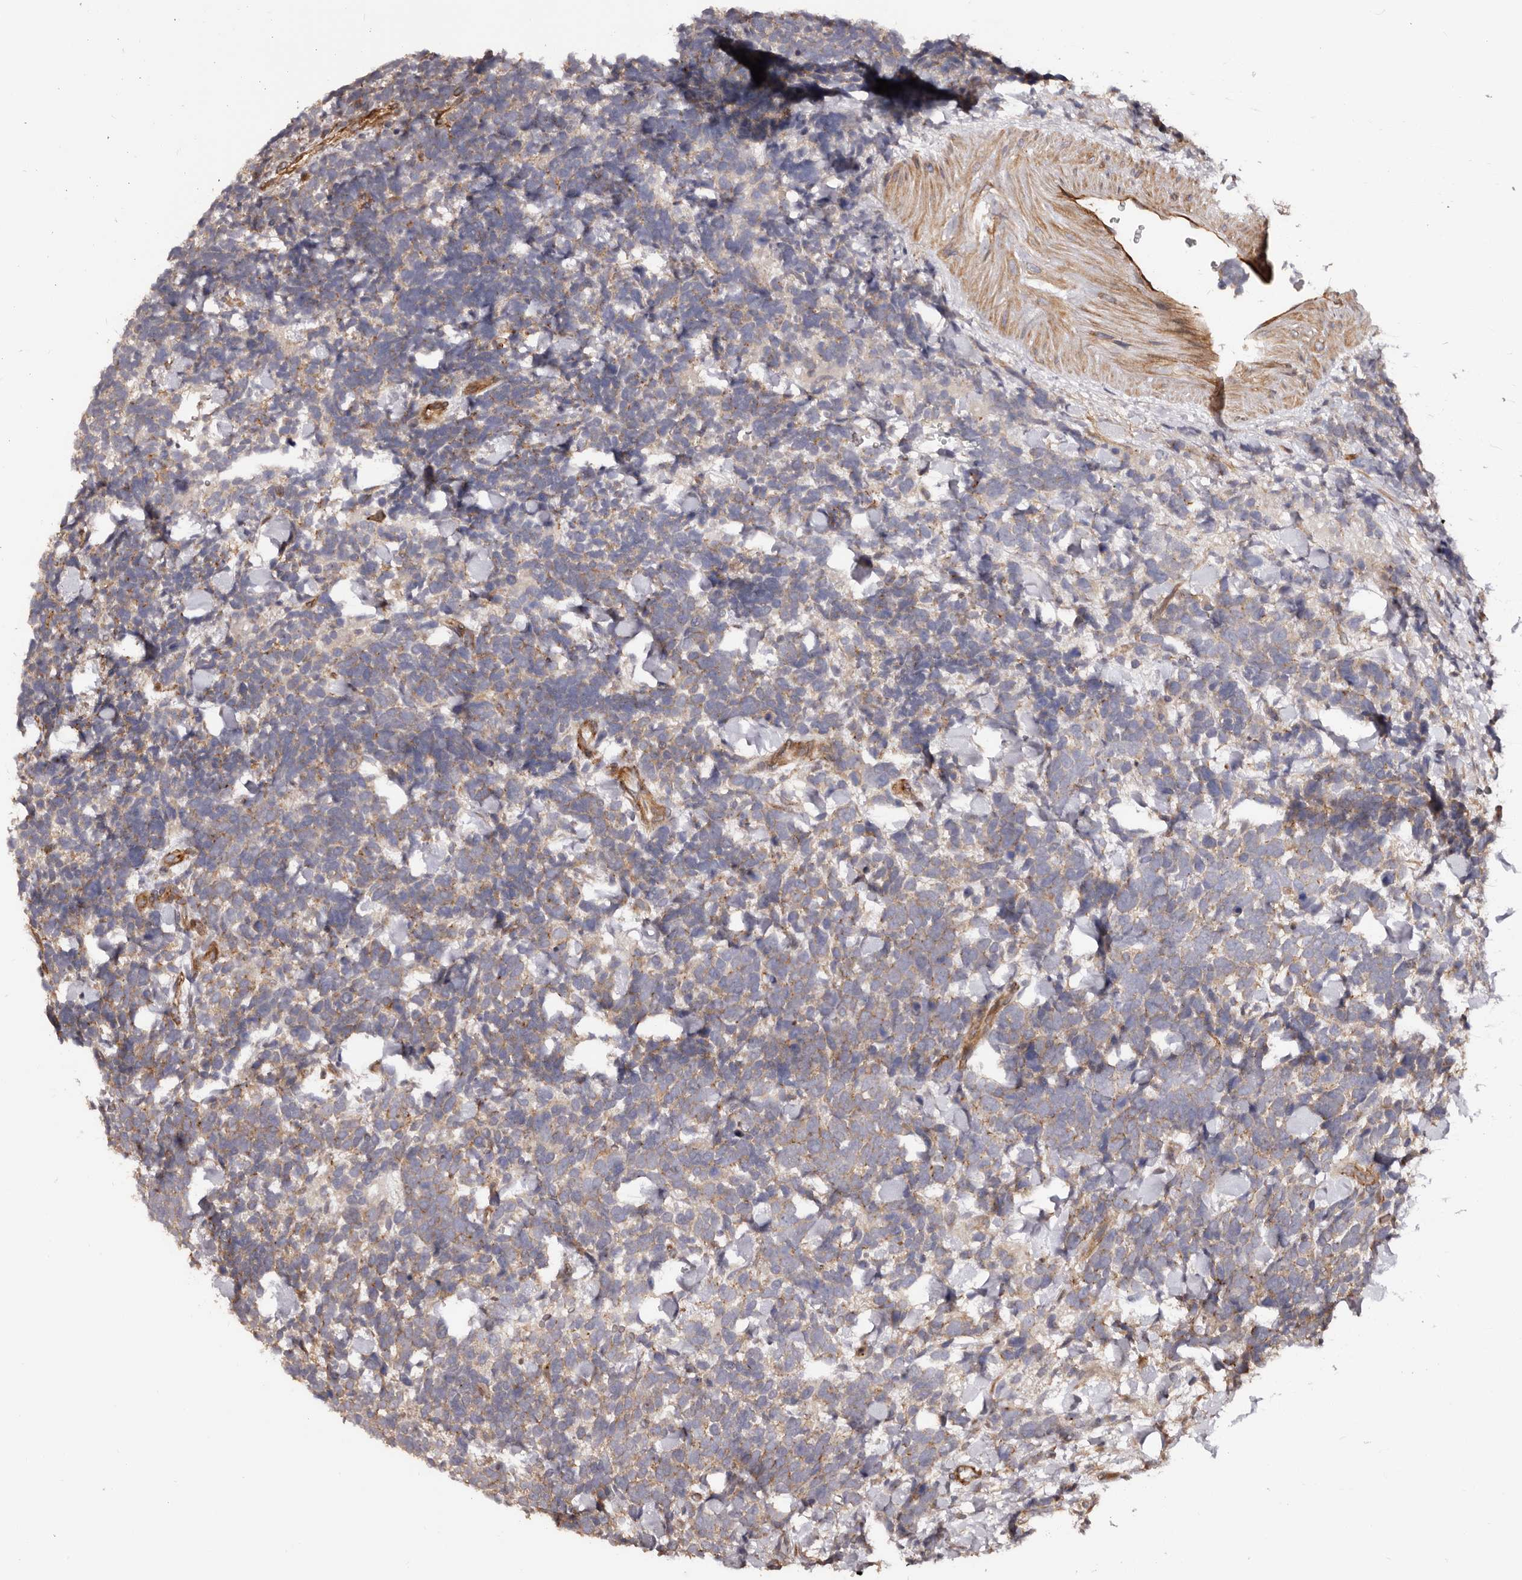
{"staining": {"intensity": "weak", "quantity": ">75%", "location": "cytoplasmic/membranous"}, "tissue": "urothelial cancer", "cell_type": "Tumor cells", "image_type": "cancer", "snomed": [{"axis": "morphology", "description": "Urothelial carcinoma, High grade"}, {"axis": "topography", "description": "Urinary bladder"}], "caption": "A micrograph showing weak cytoplasmic/membranous staining in approximately >75% of tumor cells in high-grade urothelial carcinoma, as visualized by brown immunohistochemical staining.", "gene": "GTPBP1", "patient": {"sex": "female", "age": 82}}